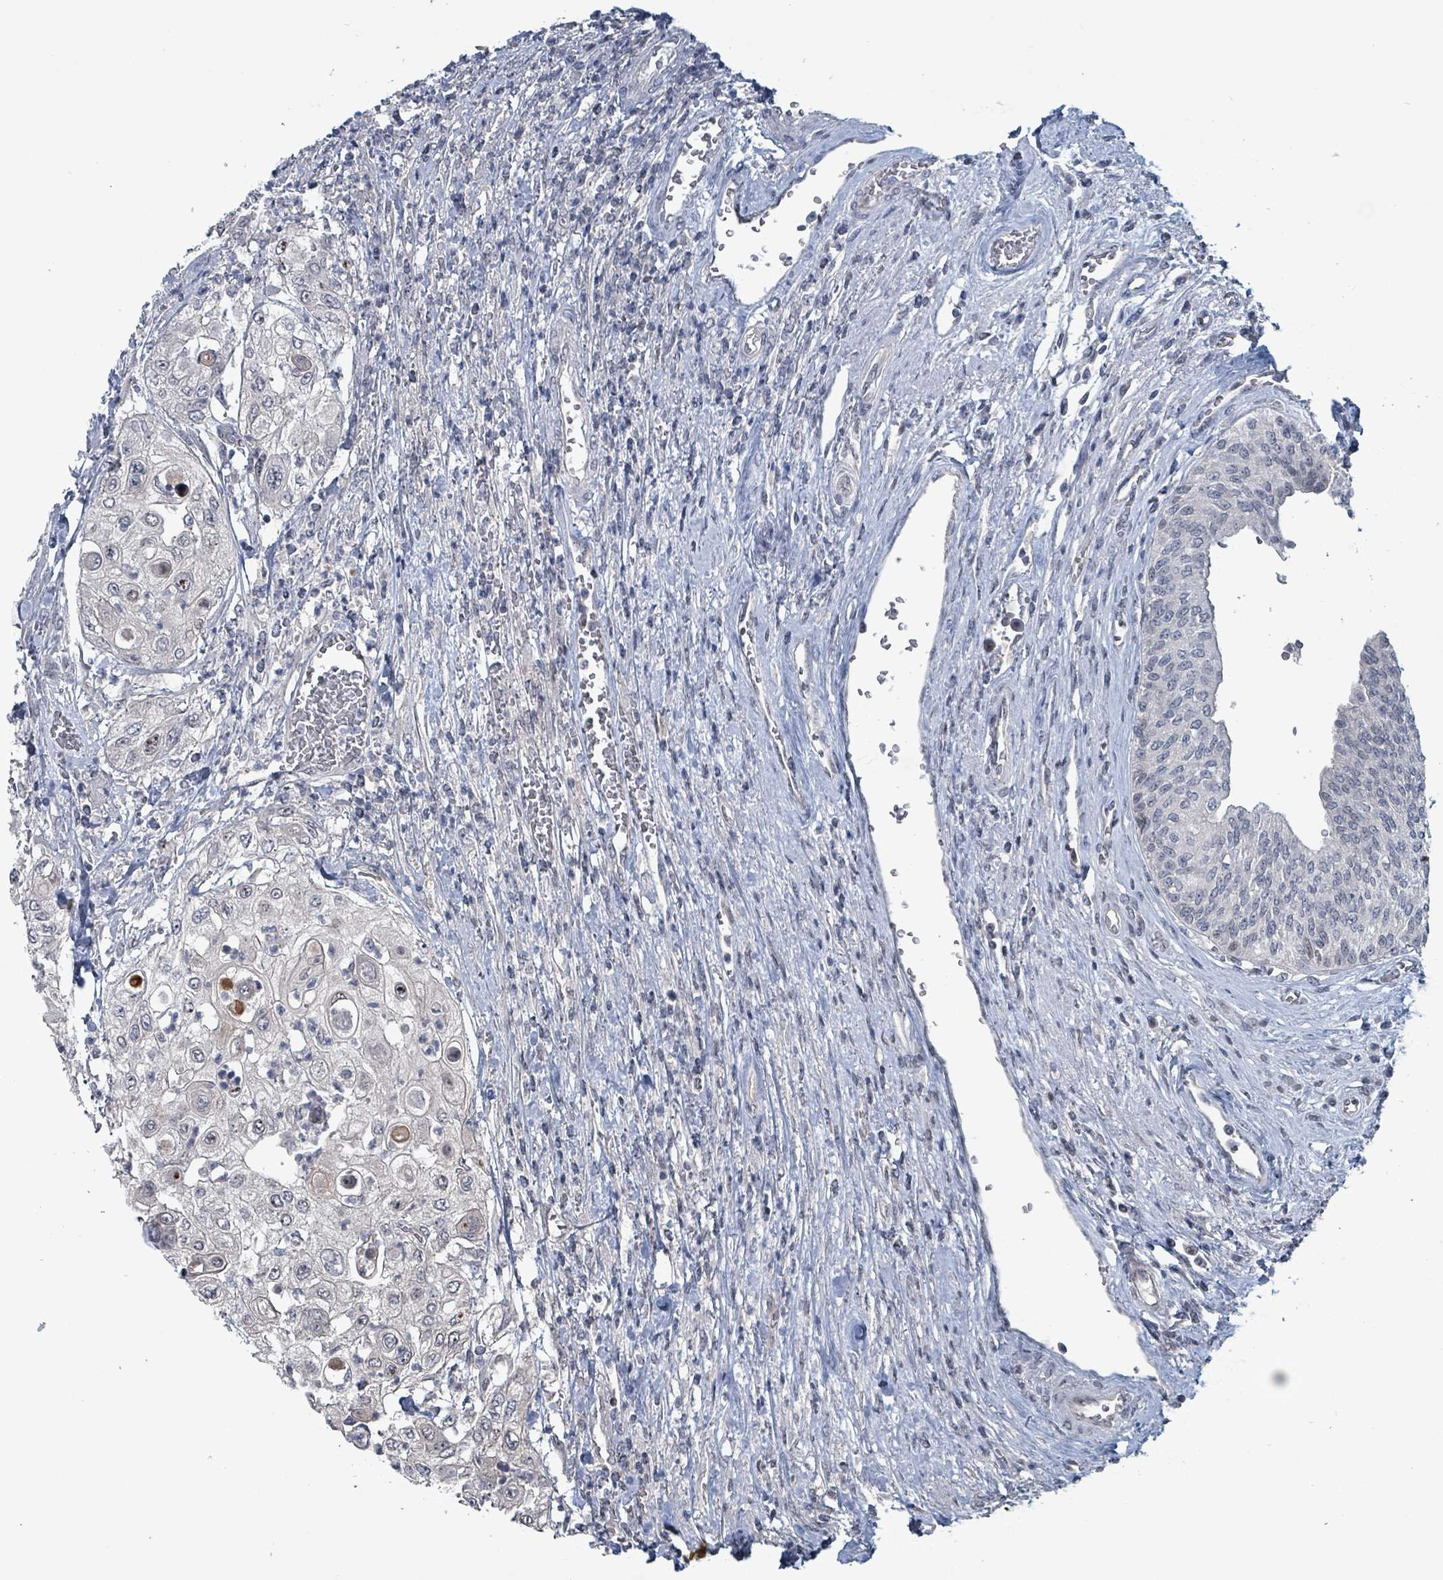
{"staining": {"intensity": "weak", "quantity": "<25%", "location": "nuclear"}, "tissue": "urothelial cancer", "cell_type": "Tumor cells", "image_type": "cancer", "snomed": [{"axis": "morphology", "description": "Urothelial carcinoma, High grade"}, {"axis": "topography", "description": "Urinary bladder"}], "caption": "High-grade urothelial carcinoma was stained to show a protein in brown. There is no significant staining in tumor cells.", "gene": "BIVM", "patient": {"sex": "female", "age": 79}}